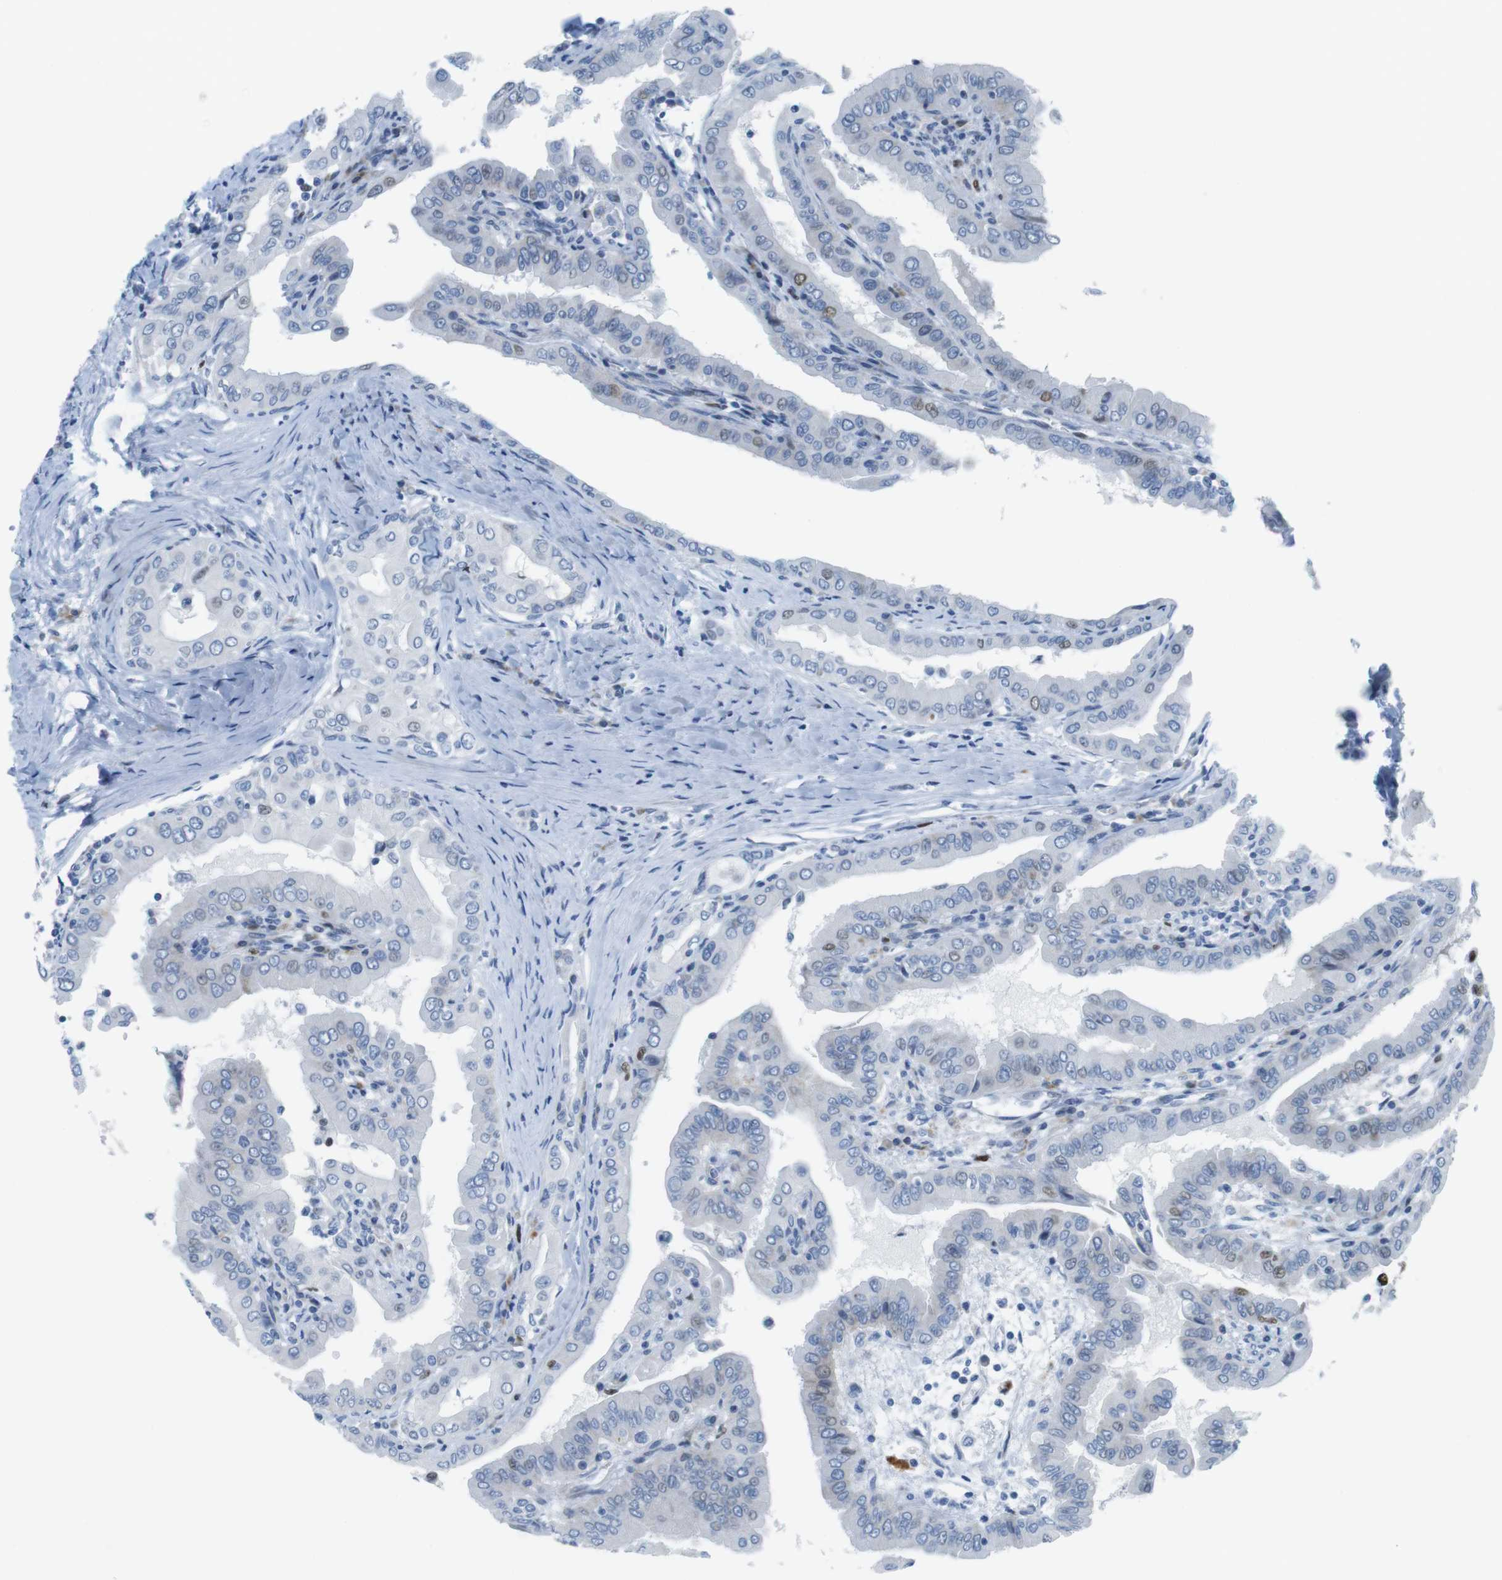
{"staining": {"intensity": "moderate", "quantity": "<25%", "location": "nuclear"}, "tissue": "thyroid cancer", "cell_type": "Tumor cells", "image_type": "cancer", "snomed": [{"axis": "morphology", "description": "Papillary adenocarcinoma, NOS"}, {"axis": "topography", "description": "Thyroid gland"}], "caption": "The immunohistochemical stain labels moderate nuclear positivity in tumor cells of papillary adenocarcinoma (thyroid) tissue.", "gene": "CHAF1A", "patient": {"sex": "male", "age": 33}}